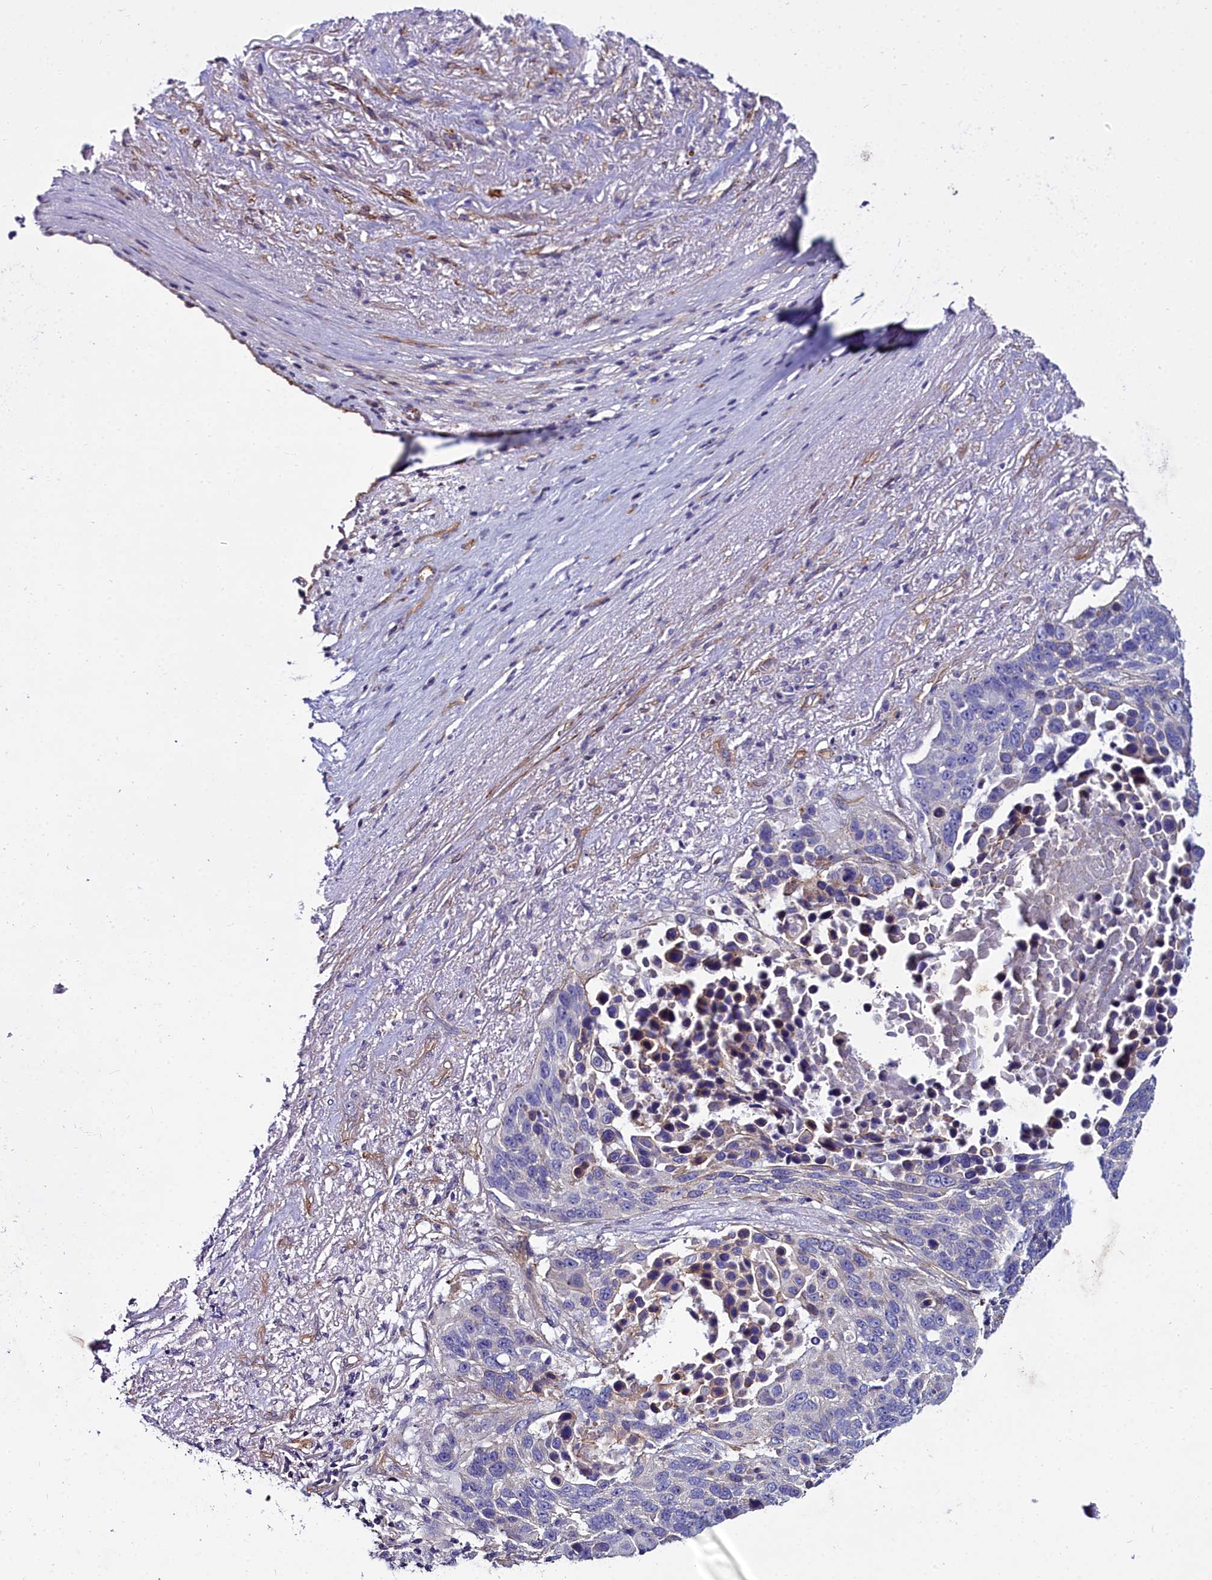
{"staining": {"intensity": "negative", "quantity": "none", "location": "none"}, "tissue": "lung cancer", "cell_type": "Tumor cells", "image_type": "cancer", "snomed": [{"axis": "morphology", "description": "Normal tissue, NOS"}, {"axis": "morphology", "description": "Squamous cell carcinoma, NOS"}, {"axis": "topography", "description": "Lymph node"}, {"axis": "topography", "description": "Lung"}], "caption": "Tumor cells are negative for brown protein staining in squamous cell carcinoma (lung).", "gene": "FADS3", "patient": {"sex": "male", "age": 66}}